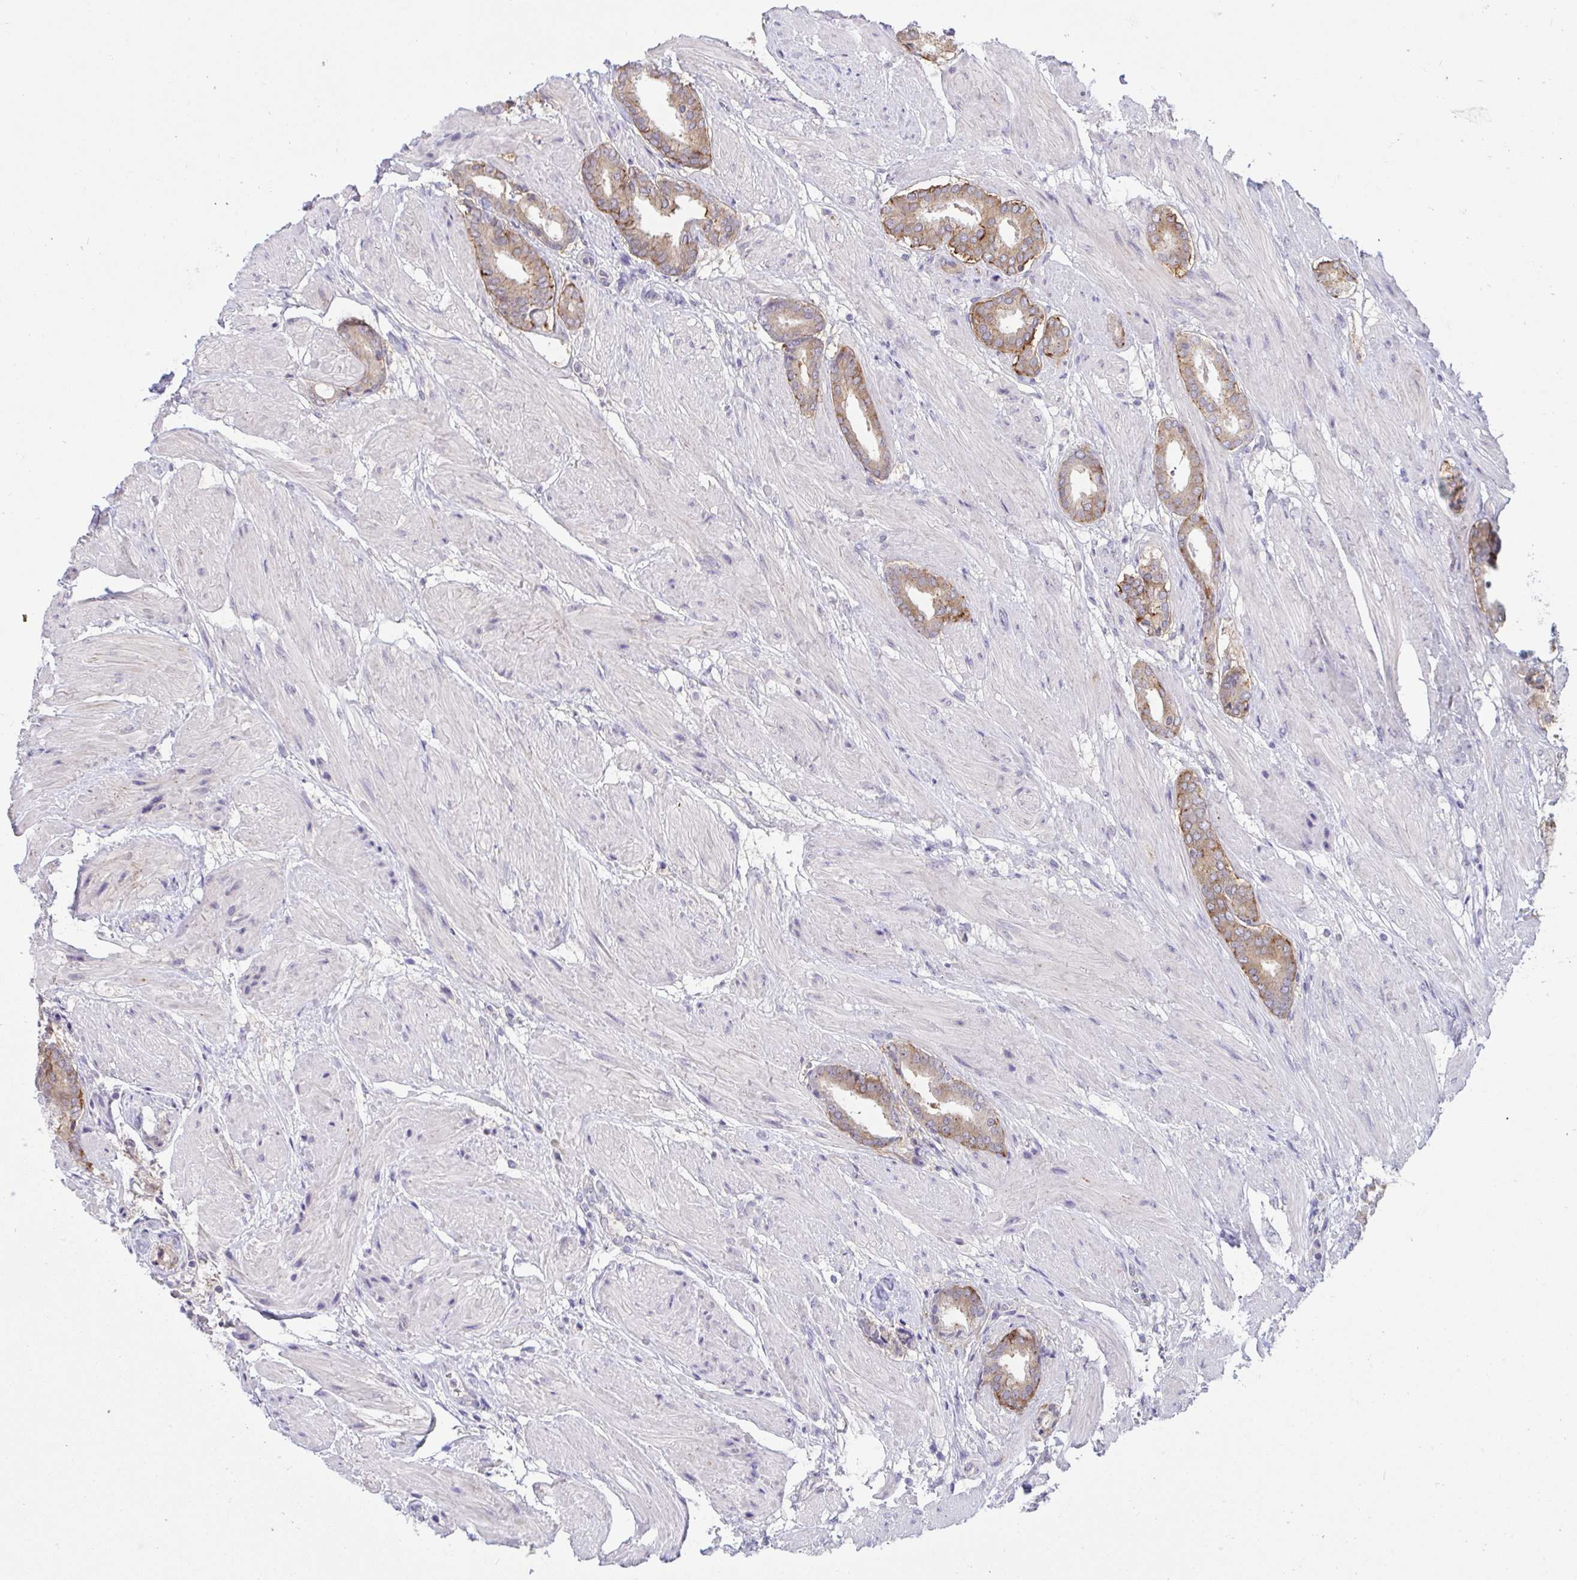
{"staining": {"intensity": "moderate", "quantity": ">75%", "location": "cytoplasmic/membranous"}, "tissue": "prostate cancer", "cell_type": "Tumor cells", "image_type": "cancer", "snomed": [{"axis": "morphology", "description": "Adenocarcinoma, High grade"}, {"axis": "topography", "description": "Prostate"}], "caption": "Prostate high-grade adenocarcinoma stained with immunohistochemistry (IHC) displays moderate cytoplasmic/membranous staining in about >75% of tumor cells.", "gene": "TMEM41A", "patient": {"sex": "male", "age": 56}}